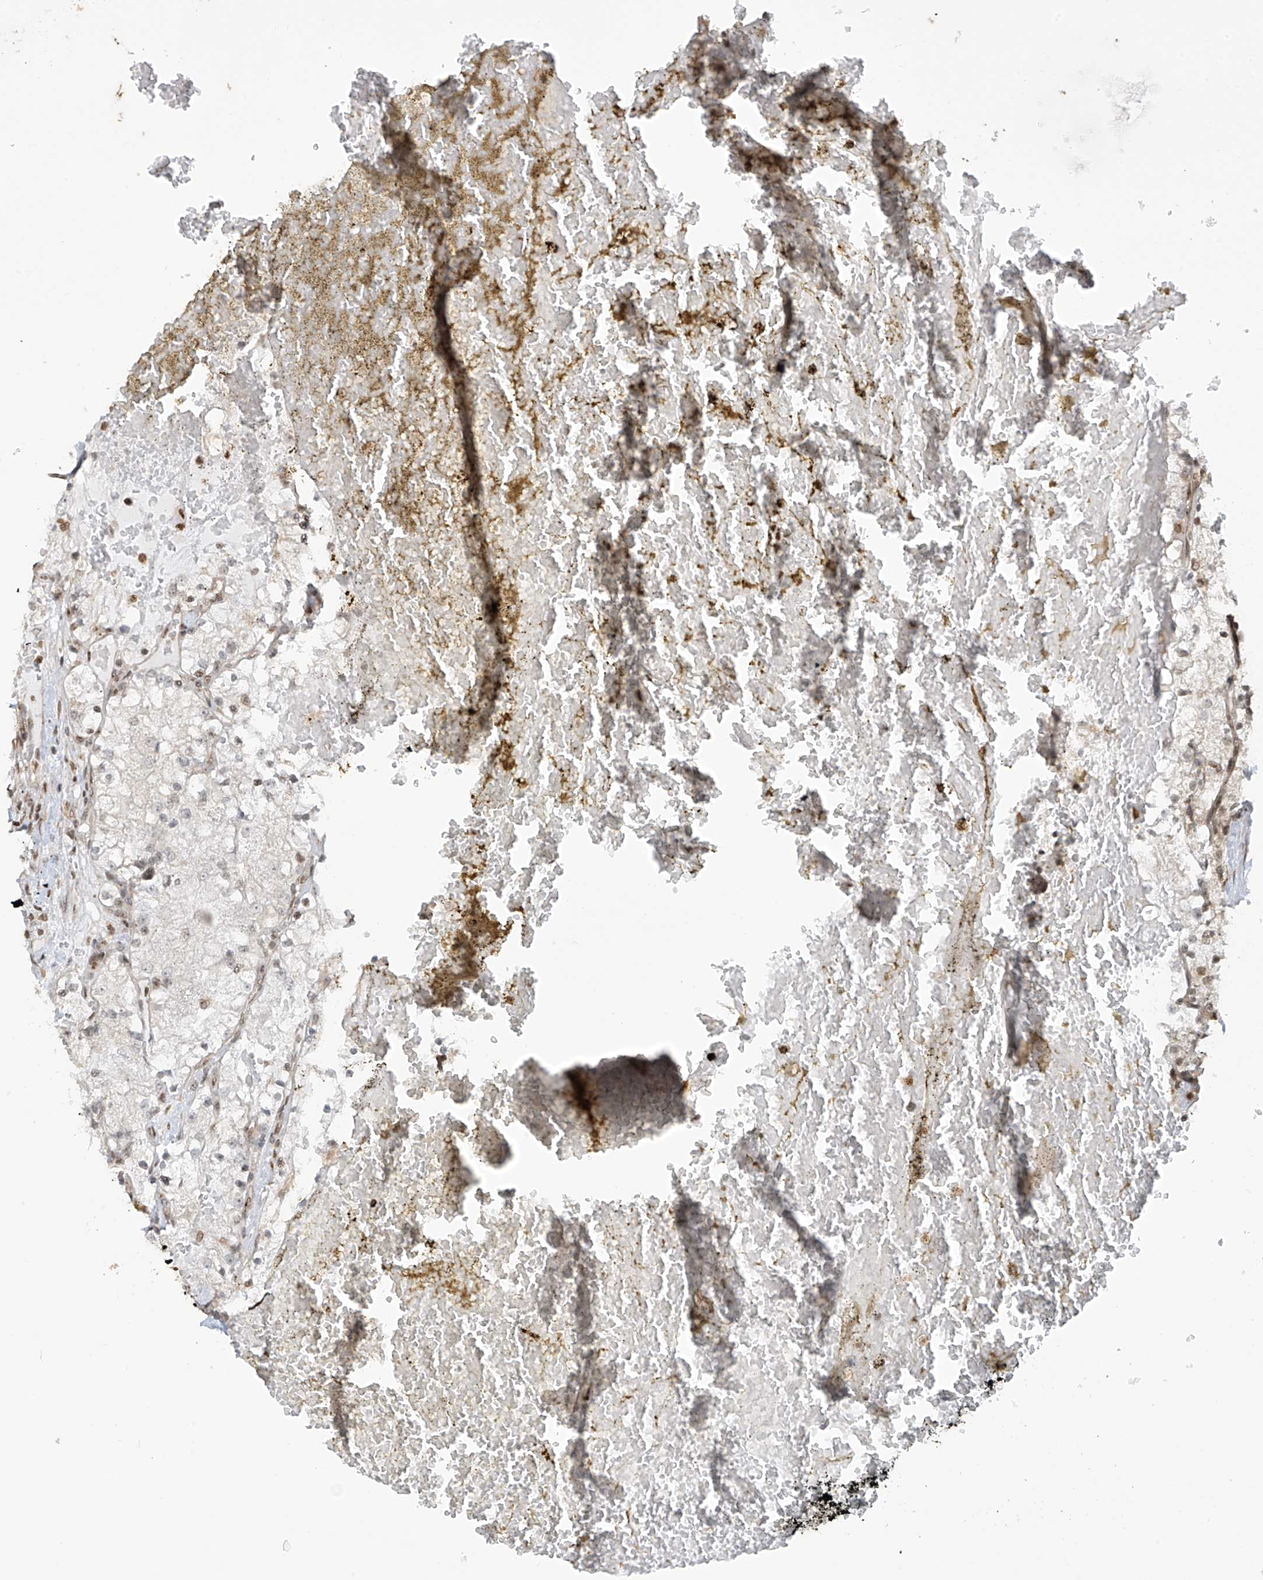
{"staining": {"intensity": "moderate", "quantity": "<25%", "location": "nuclear"}, "tissue": "renal cancer", "cell_type": "Tumor cells", "image_type": "cancer", "snomed": [{"axis": "morphology", "description": "Normal tissue, NOS"}, {"axis": "morphology", "description": "Adenocarcinoma, NOS"}, {"axis": "topography", "description": "Kidney"}], "caption": "Adenocarcinoma (renal) stained with DAB immunohistochemistry (IHC) shows low levels of moderate nuclear positivity in about <25% of tumor cells.", "gene": "VMP1", "patient": {"sex": "male", "age": 68}}